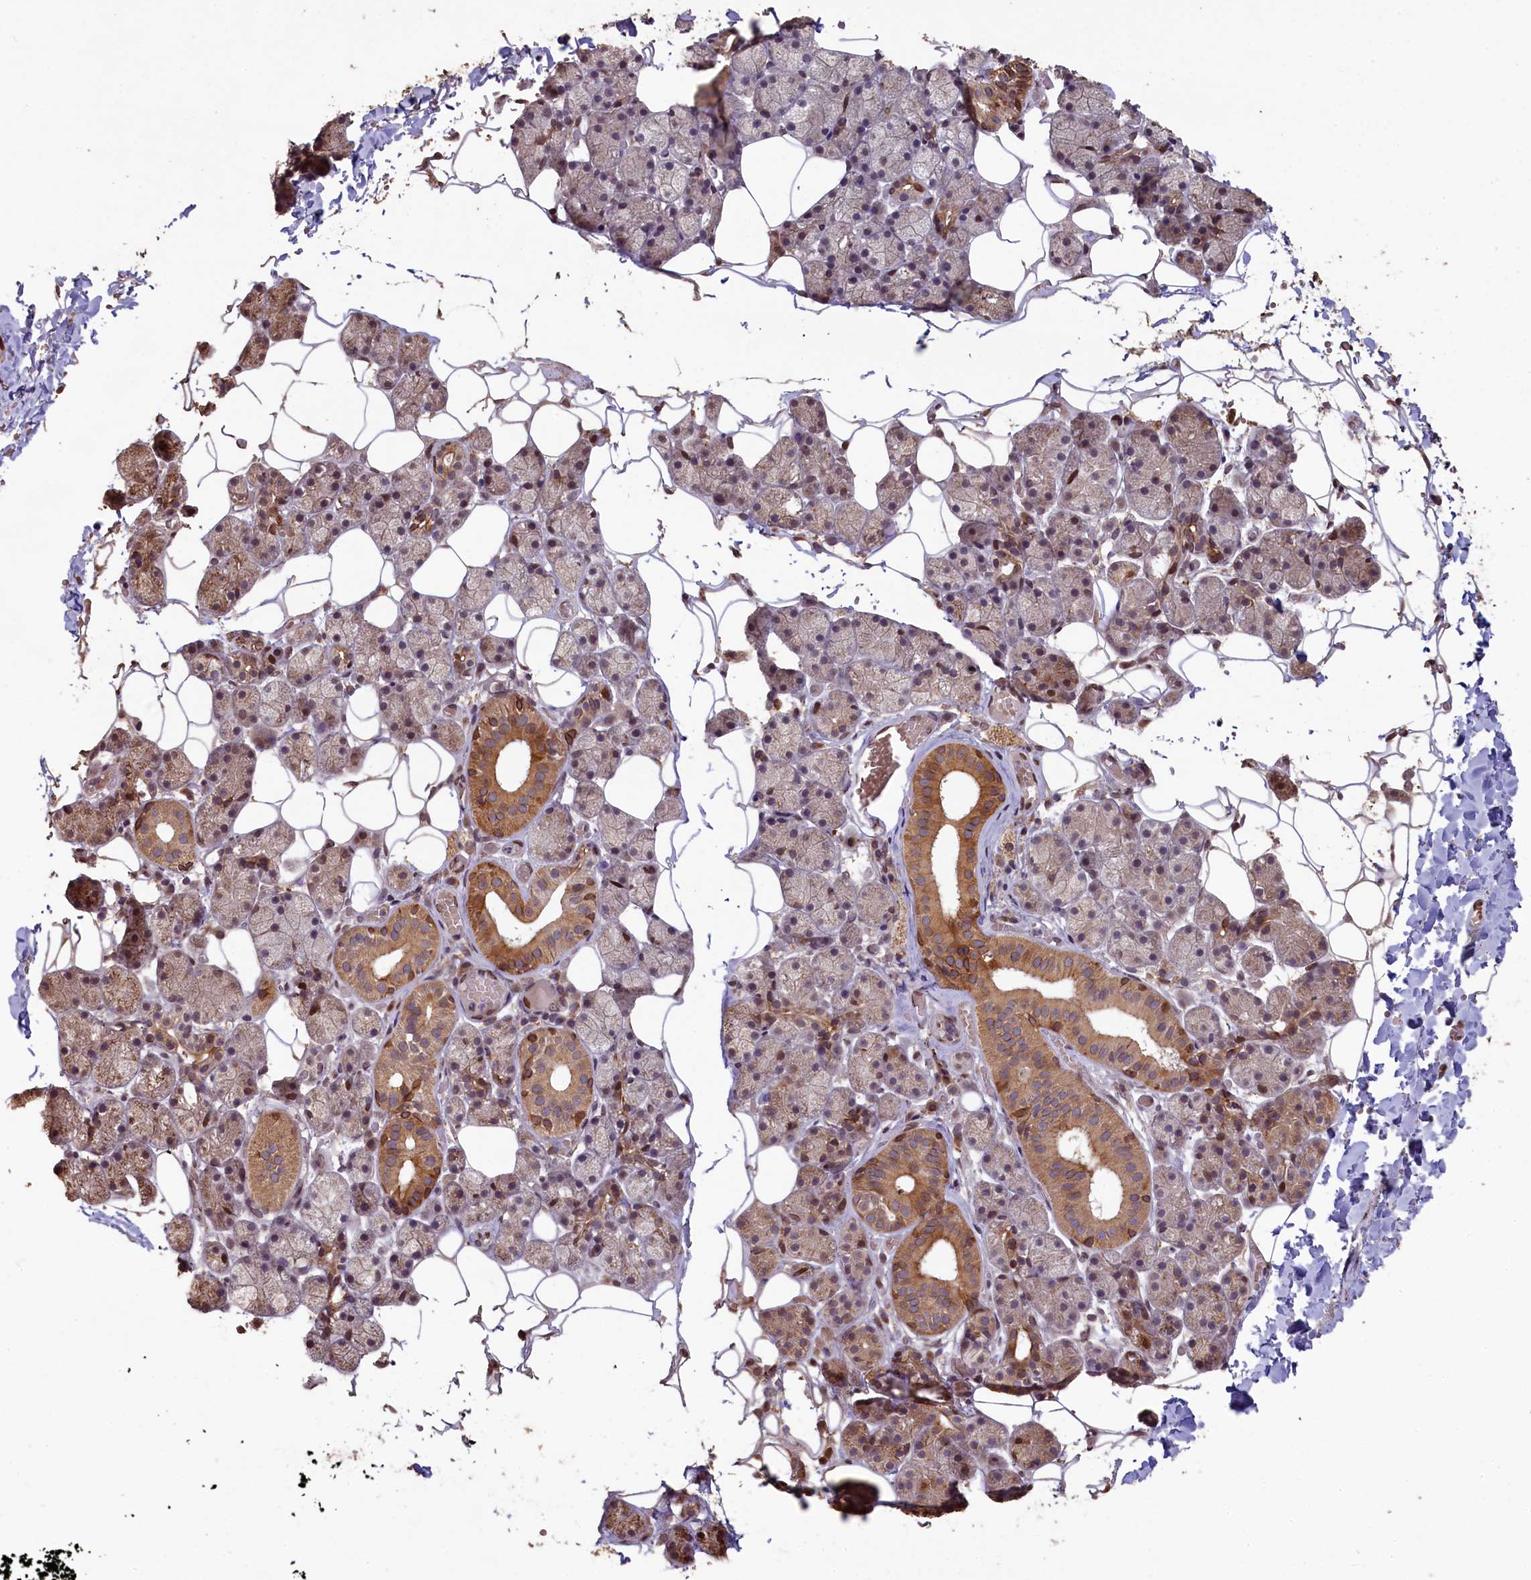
{"staining": {"intensity": "moderate", "quantity": "25%-75%", "location": "cytoplasmic/membranous,nuclear"}, "tissue": "salivary gland", "cell_type": "Glandular cells", "image_type": "normal", "snomed": [{"axis": "morphology", "description": "Normal tissue, NOS"}, {"axis": "topography", "description": "Salivary gland"}], "caption": "DAB (3,3'-diaminobenzidine) immunohistochemical staining of unremarkable human salivary gland reveals moderate cytoplasmic/membranous,nuclear protein positivity in approximately 25%-75% of glandular cells. (DAB (3,3'-diaminobenzidine) IHC, brown staining for protein, blue staining for nuclei).", "gene": "SLC38A7", "patient": {"sex": "female", "age": 33}}